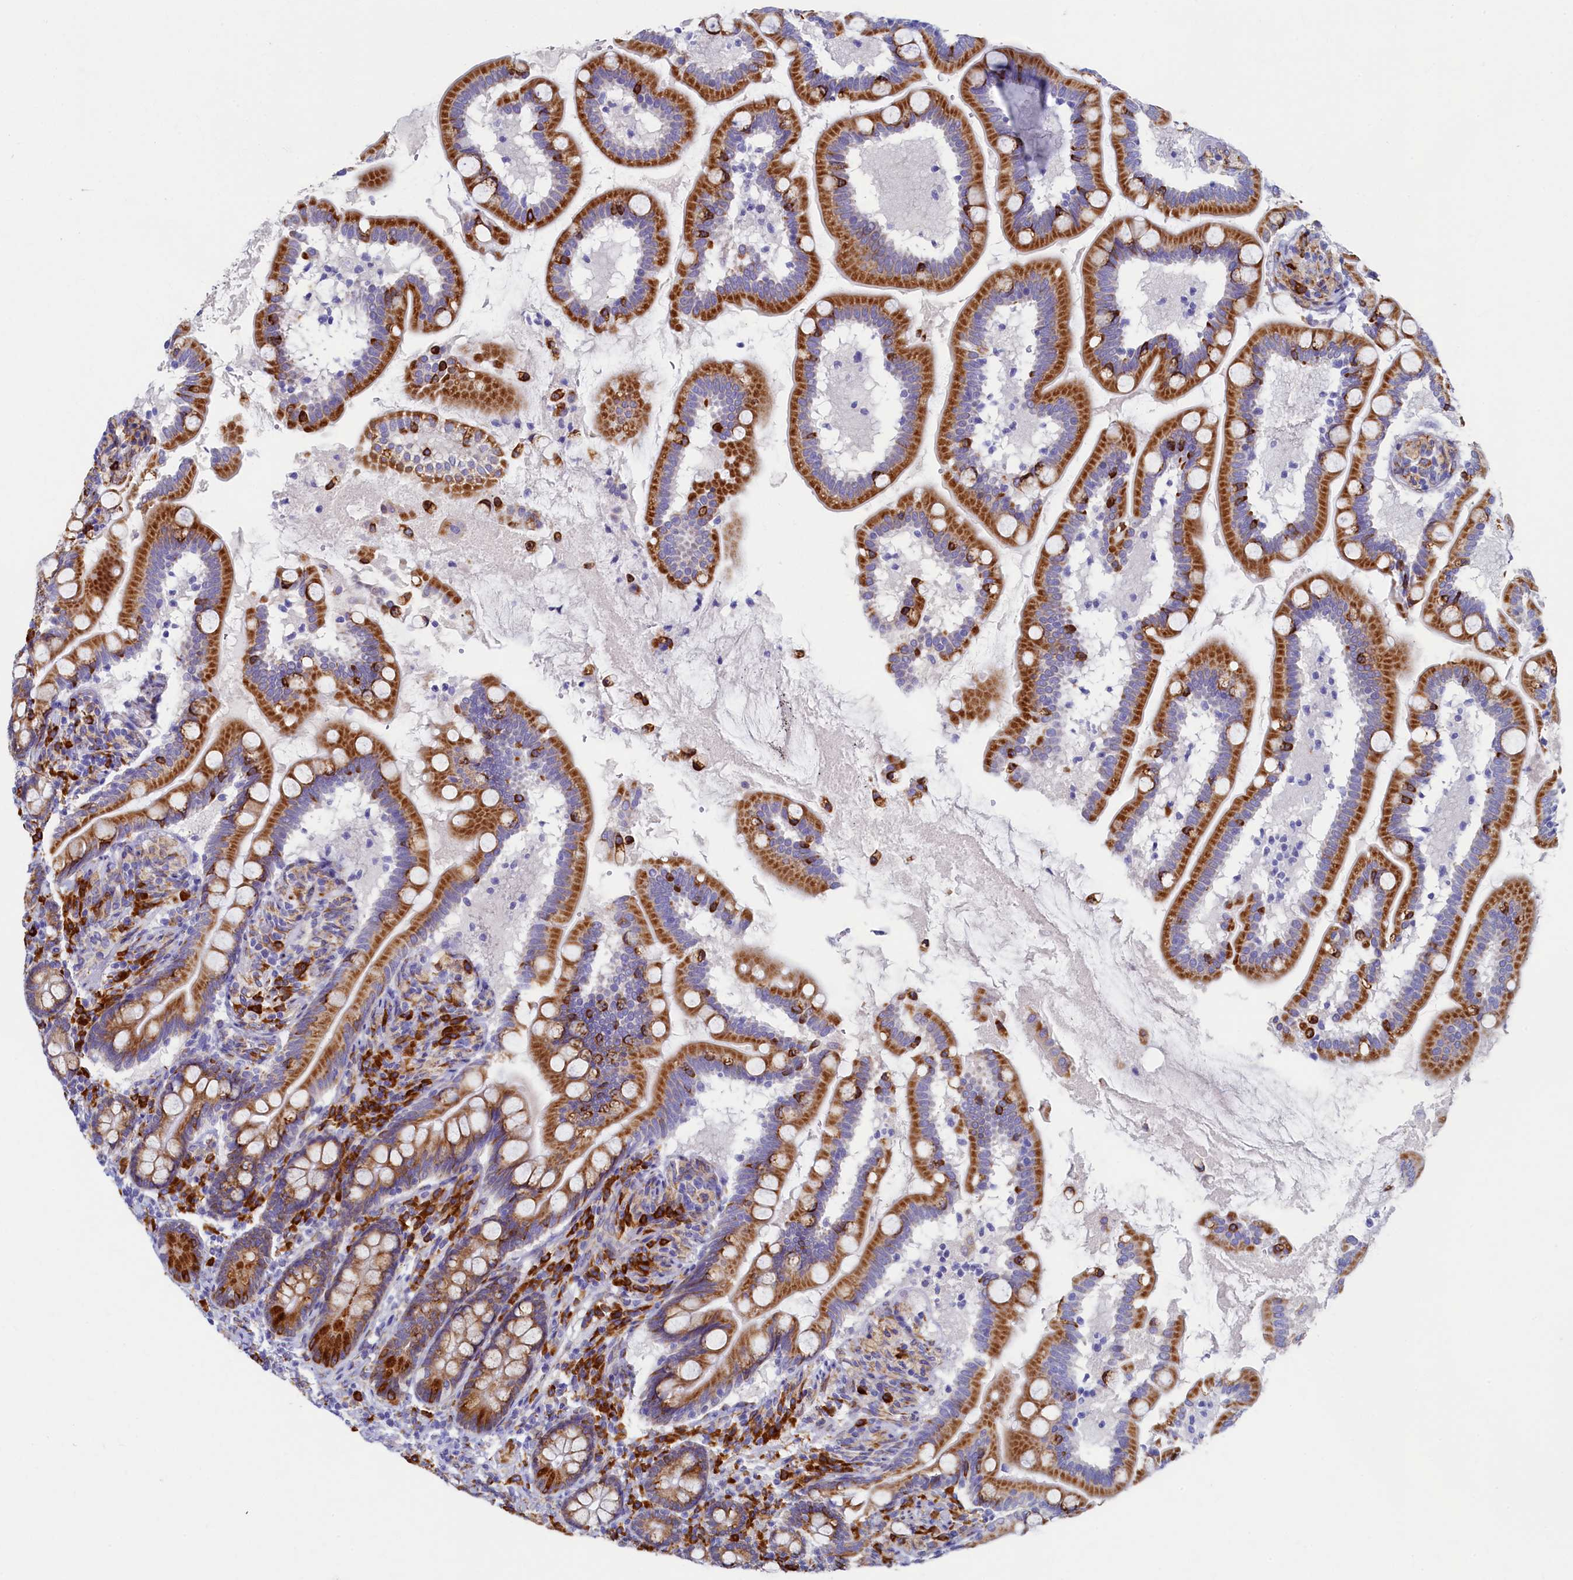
{"staining": {"intensity": "moderate", "quantity": ">75%", "location": "cytoplasmic/membranous"}, "tissue": "small intestine", "cell_type": "Glandular cells", "image_type": "normal", "snomed": [{"axis": "morphology", "description": "Normal tissue, NOS"}, {"axis": "topography", "description": "Small intestine"}], "caption": "Immunohistochemistry (IHC) image of normal human small intestine stained for a protein (brown), which shows medium levels of moderate cytoplasmic/membranous staining in approximately >75% of glandular cells.", "gene": "TMEM18", "patient": {"sex": "female", "age": 64}}